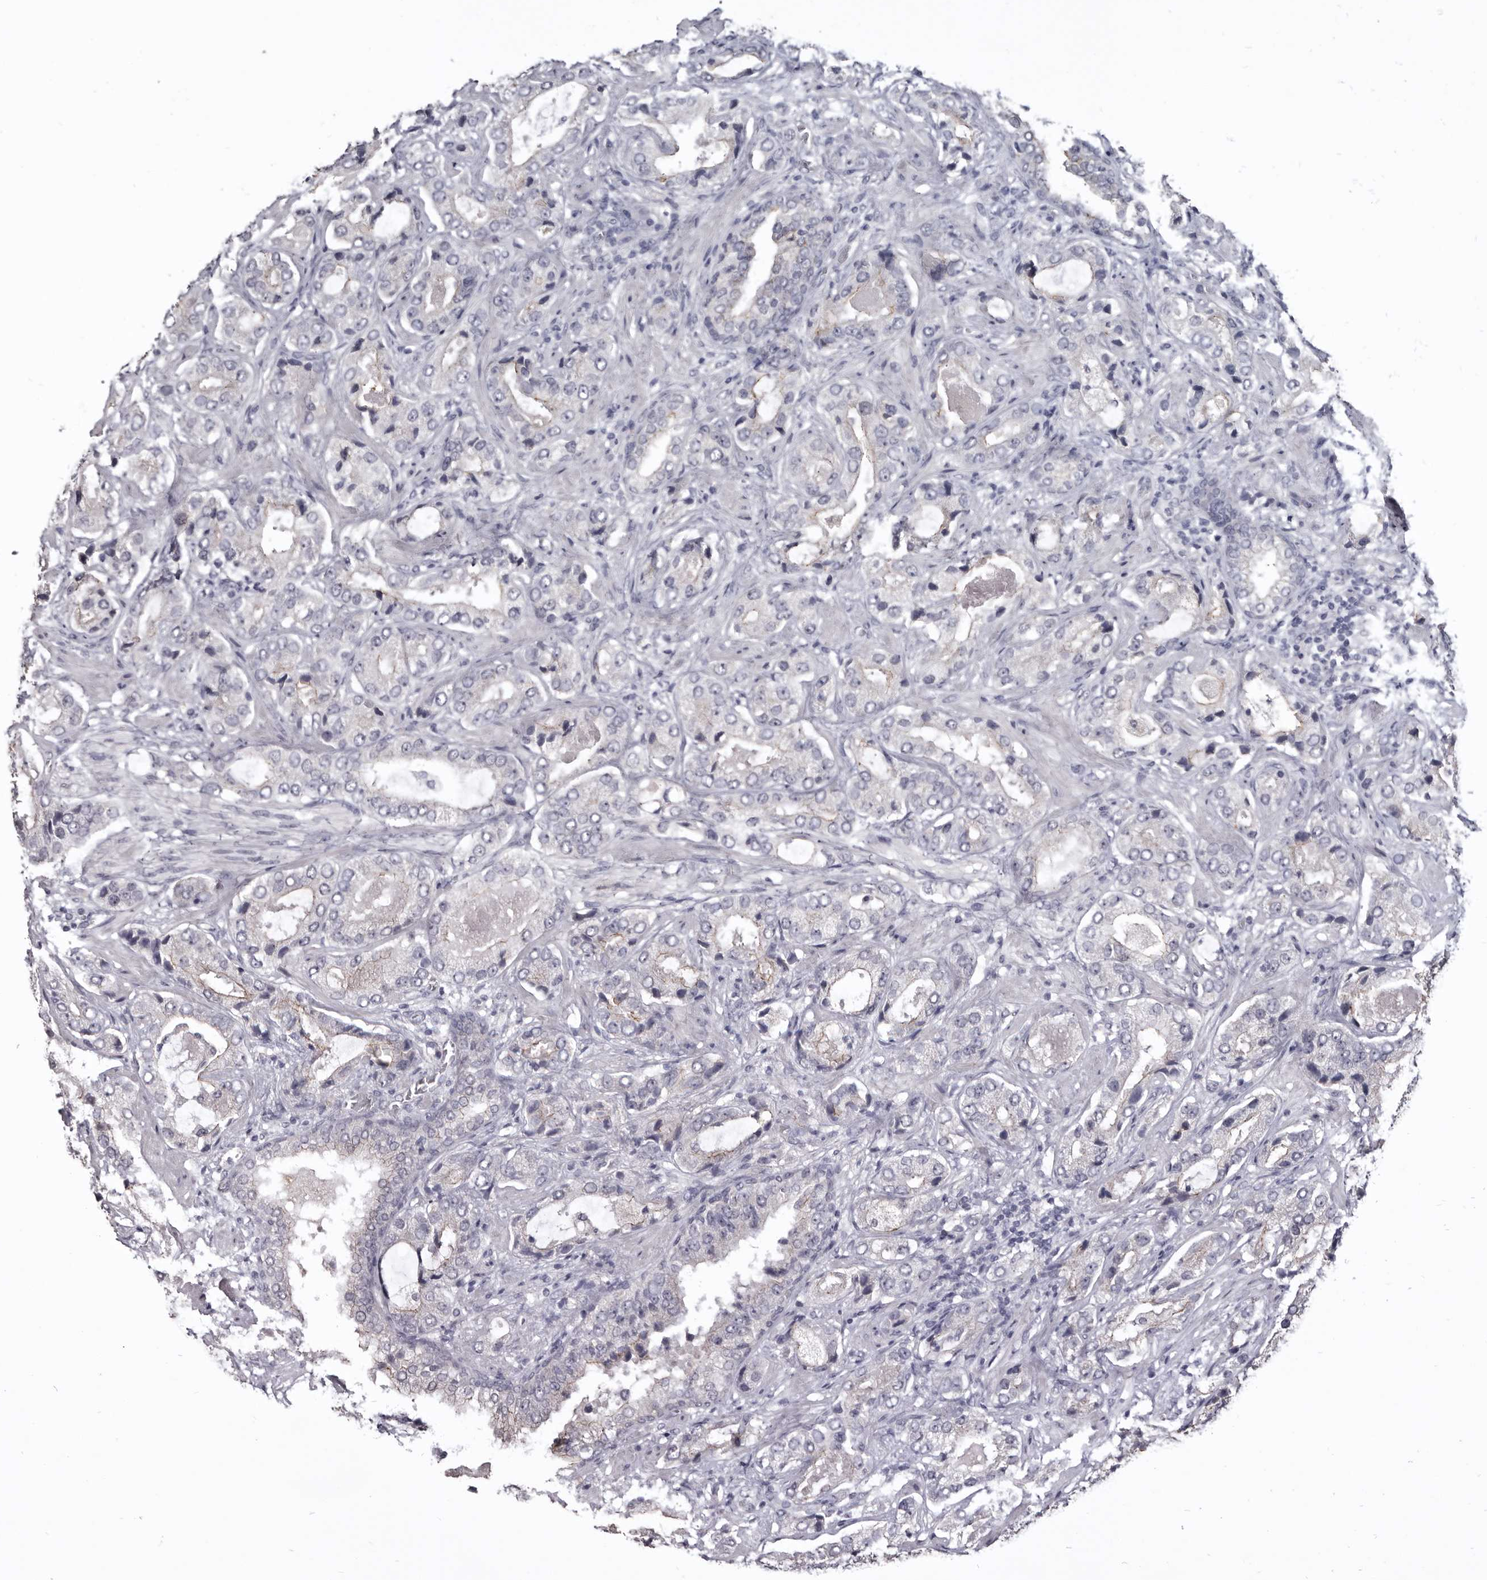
{"staining": {"intensity": "moderate", "quantity": "25%-75%", "location": "cytoplasmic/membranous"}, "tissue": "prostate cancer", "cell_type": "Tumor cells", "image_type": "cancer", "snomed": [{"axis": "morphology", "description": "Normal tissue, NOS"}, {"axis": "morphology", "description": "Adenocarcinoma, High grade"}, {"axis": "topography", "description": "Prostate"}, {"axis": "topography", "description": "Peripheral nerve tissue"}], "caption": "Tumor cells demonstrate moderate cytoplasmic/membranous expression in about 25%-75% of cells in prostate cancer.", "gene": "CGN", "patient": {"sex": "male", "age": 59}}